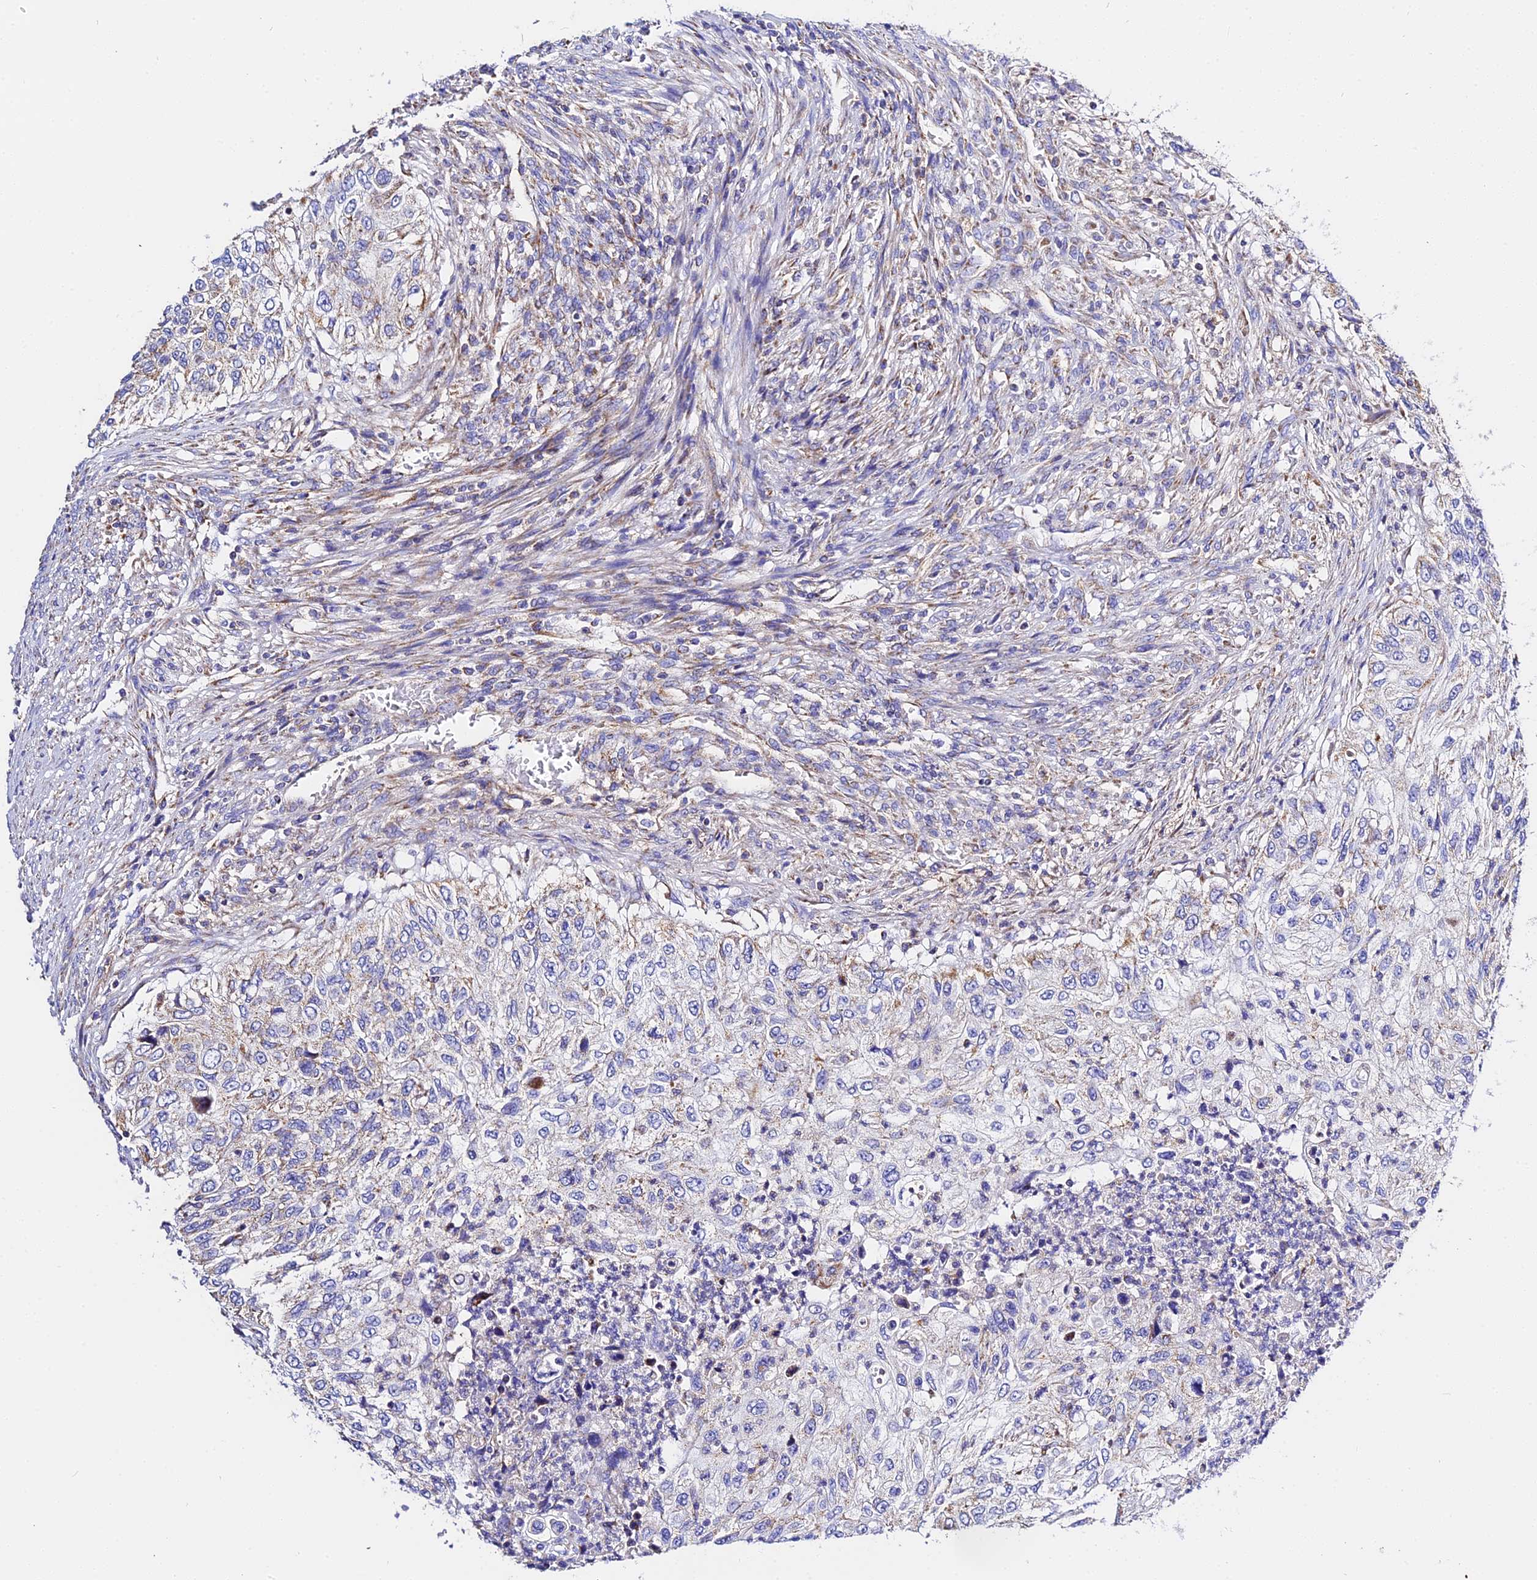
{"staining": {"intensity": "weak", "quantity": "25%-75%", "location": "cytoplasmic/membranous"}, "tissue": "urothelial cancer", "cell_type": "Tumor cells", "image_type": "cancer", "snomed": [{"axis": "morphology", "description": "Urothelial carcinoma, High grade"}, {"axis": "topography", "description": "Urinary bladder"}], "caption": "A brown stain labels weak cytoplasmic/membranous expression of a protein in urothelial cancer tumor cells. Nuclei are stained in blue.", "gene": "ZNF573", "patient": {"sex": "female", "age": 60}}